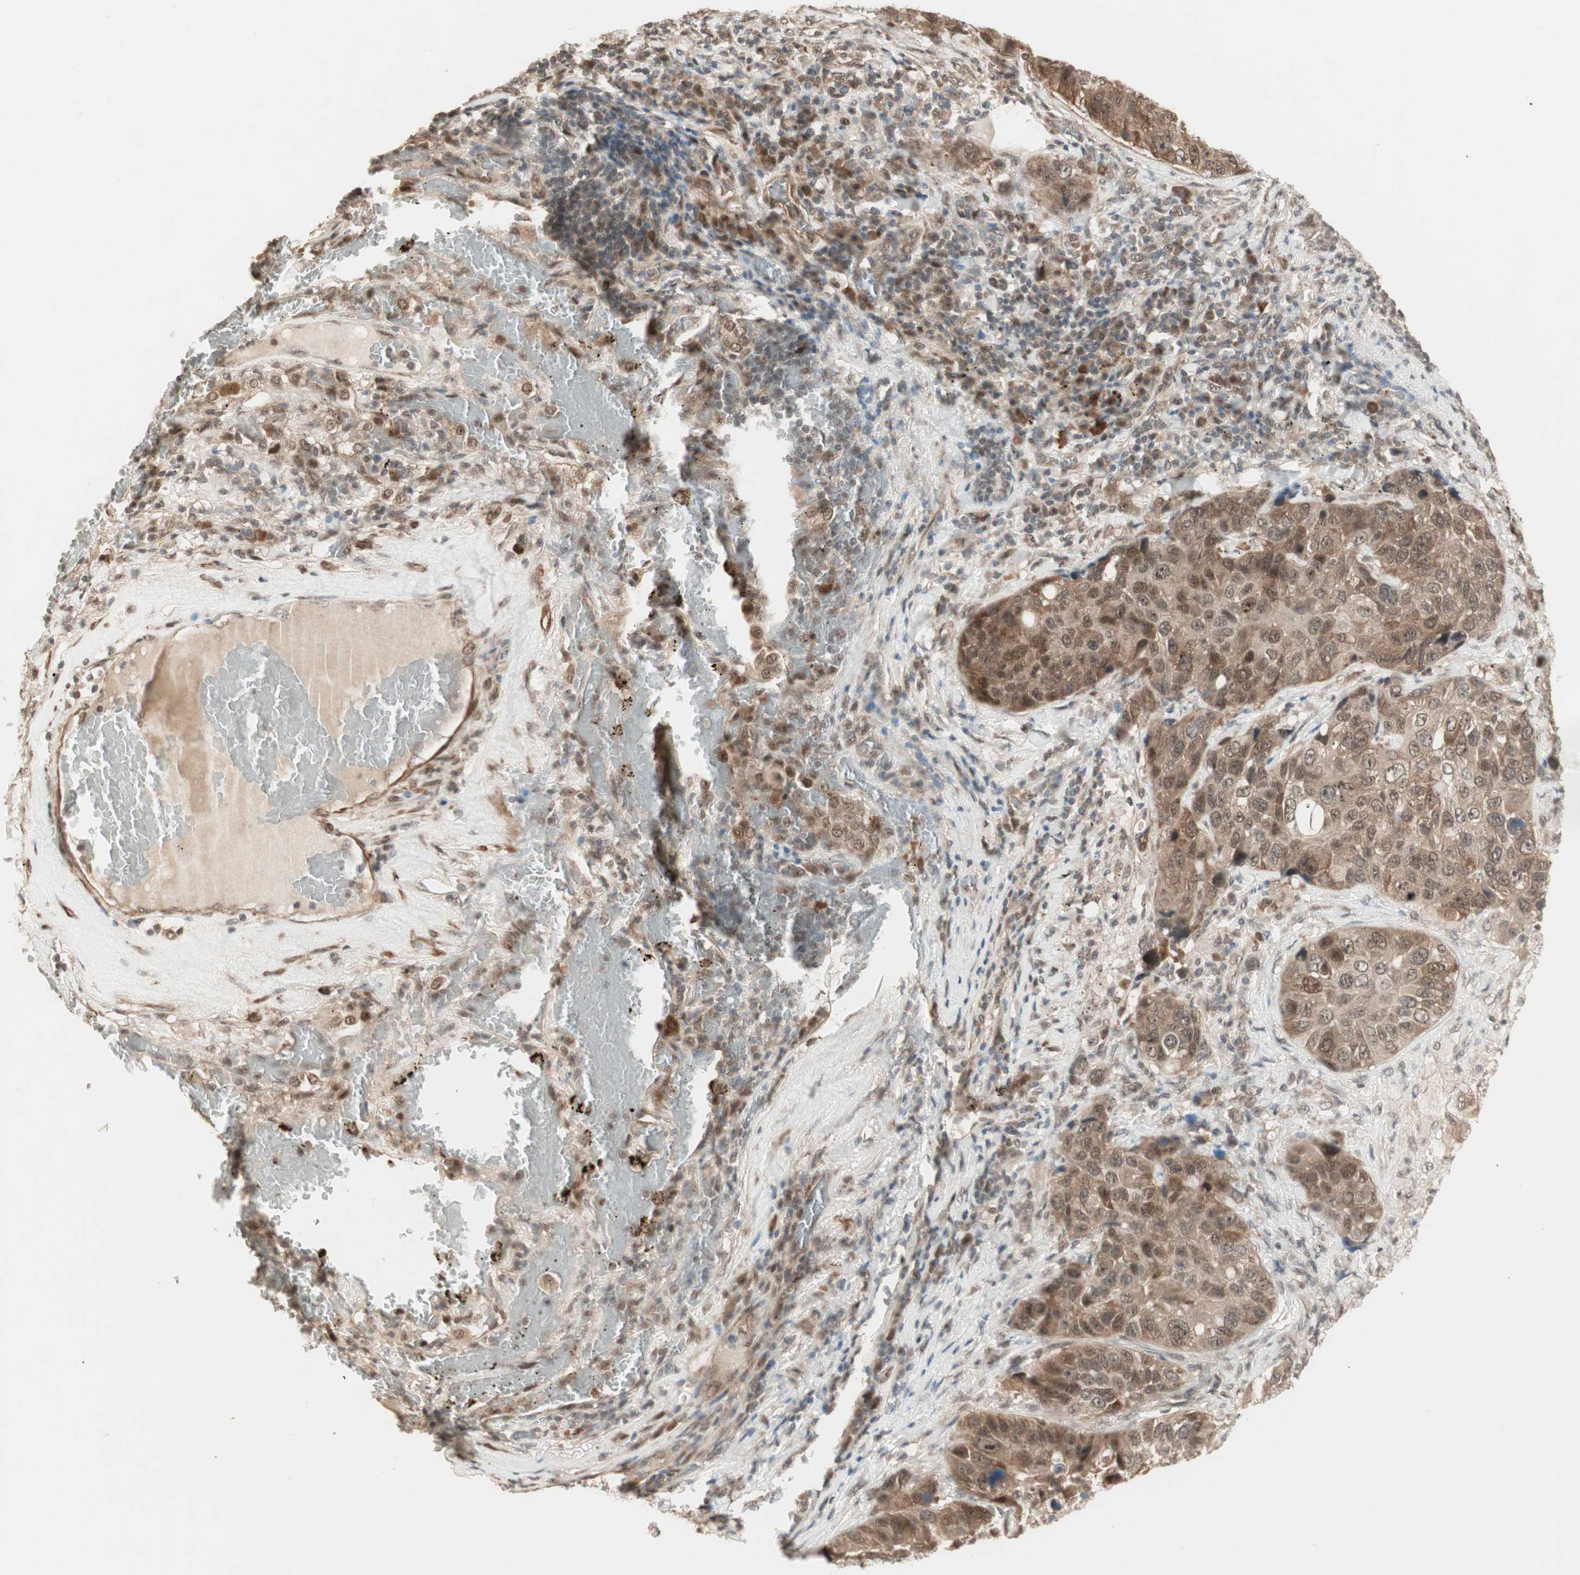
{"staining": {"intensity": "moderate", "quantity": ">75%", "location": "cytoplasmic/membranous,nuclear"}, "tissue": "lung cancer", "cell_type": "Tumor cells", "image_type": "cancer", "snomed": [{"axis": "morphology", "description": "Squamous cell carcinoma, NOS"}, {"axis": "topography", "description": "Lung"}], "caption": "Moderate cytoplasmic/membranous and nuclear protein staining is identified in approximately >75% of tumor cells in lung squamous cell carcinoma.", "gene": "ZSCAN31", "patient": {"sex": "male", "age": 57}}